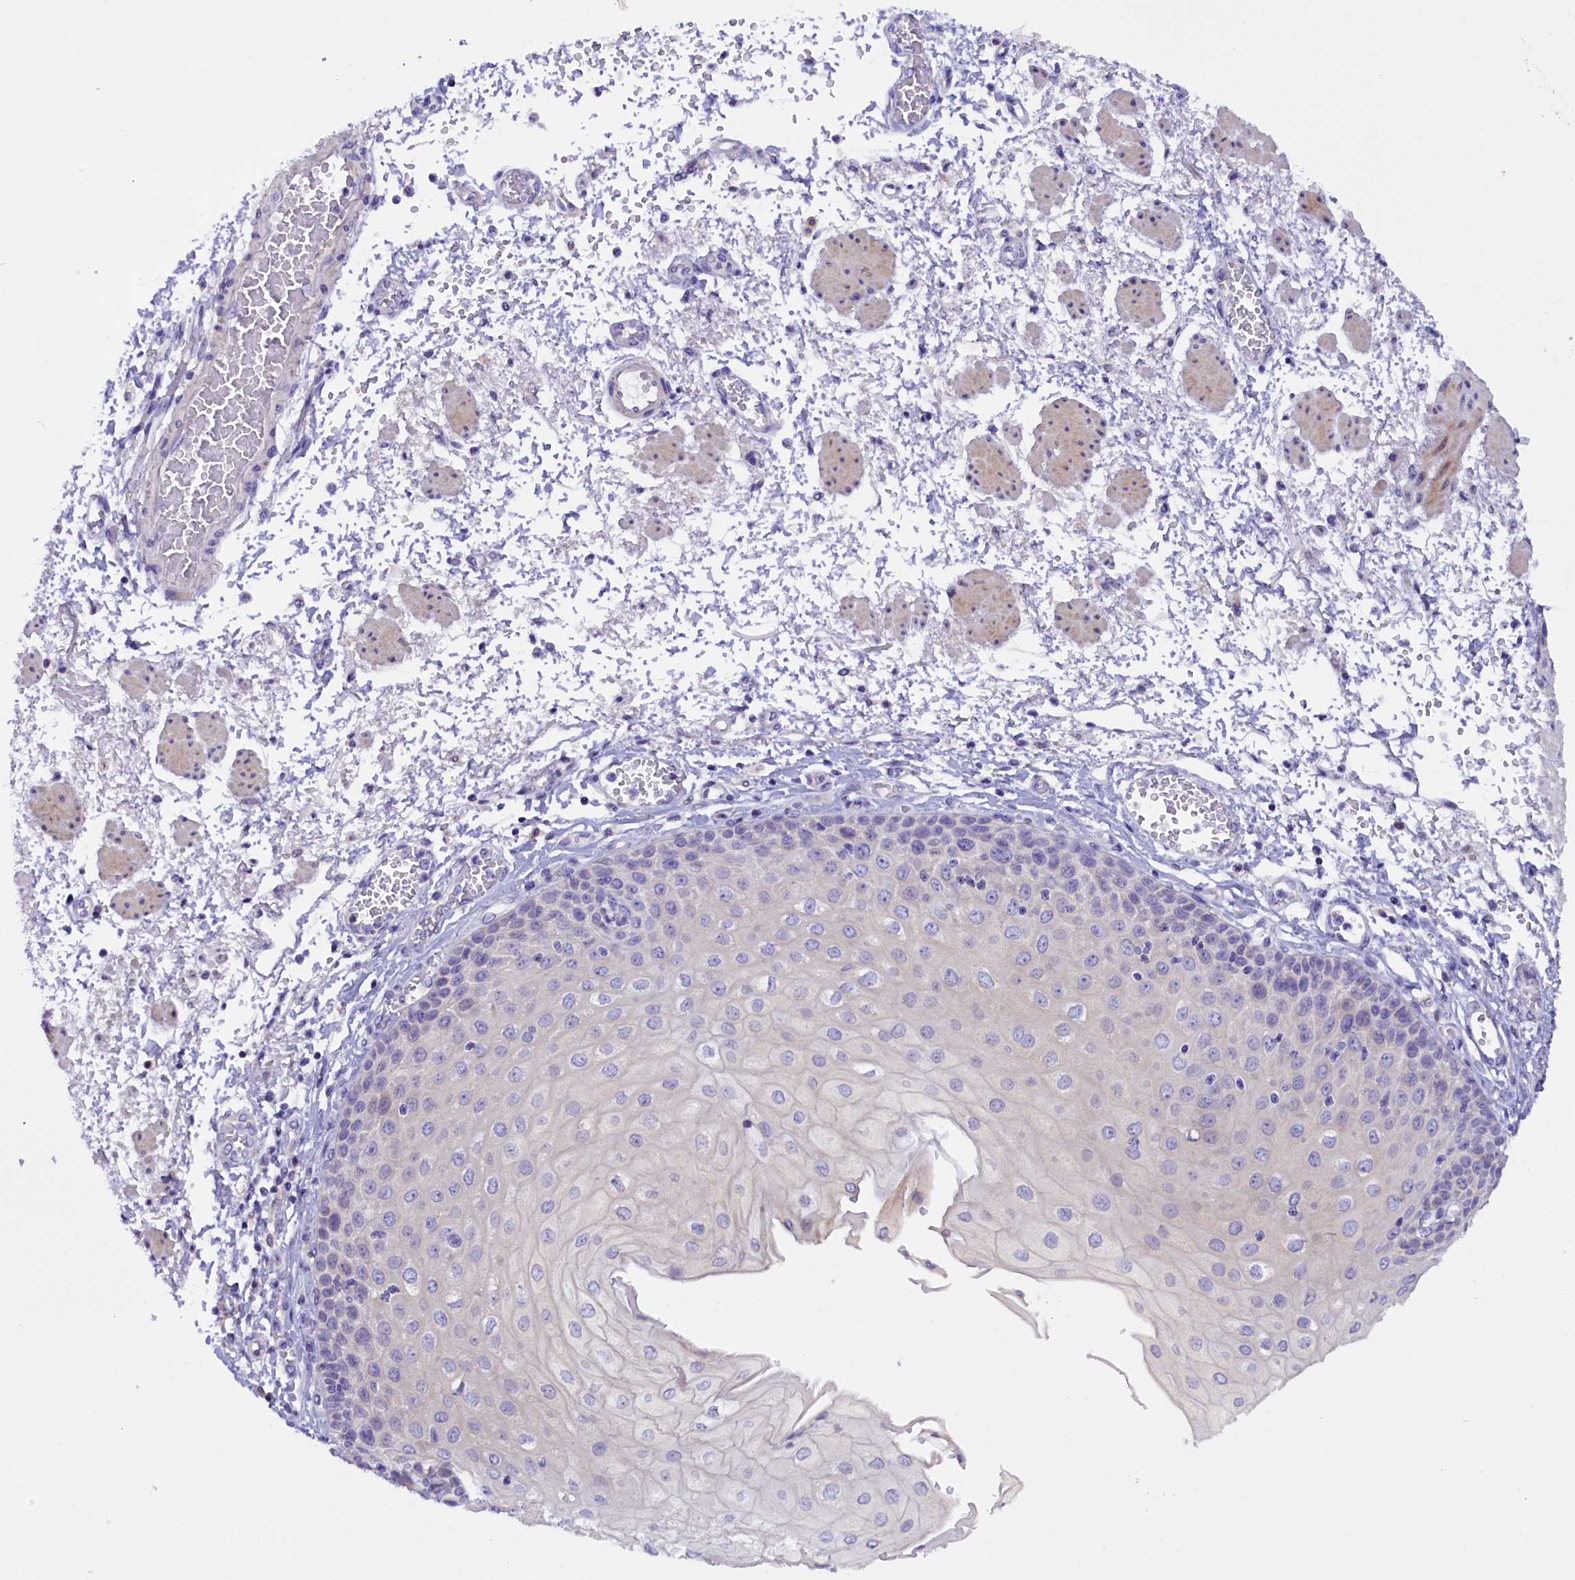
{"staining": {"intensity": "weak", "quantity": "<25%", "location": "nuclear"}, "tissue": "esophagus", "cell_type": "Squamous epithelial cells", "image_type": "normal", "snomed": [{"axis": "morphology", "description": "Normal tissue, NOS"}, {"axis": "topography", "description": "Esophagus"}], "caption": "Human esophagus stained for a protein using immunohistochemistry (IHC) shows no positivity in squamous epithelial cells.", "gene": "RTTN", "patient": {"sex": "male", "age": 81}}